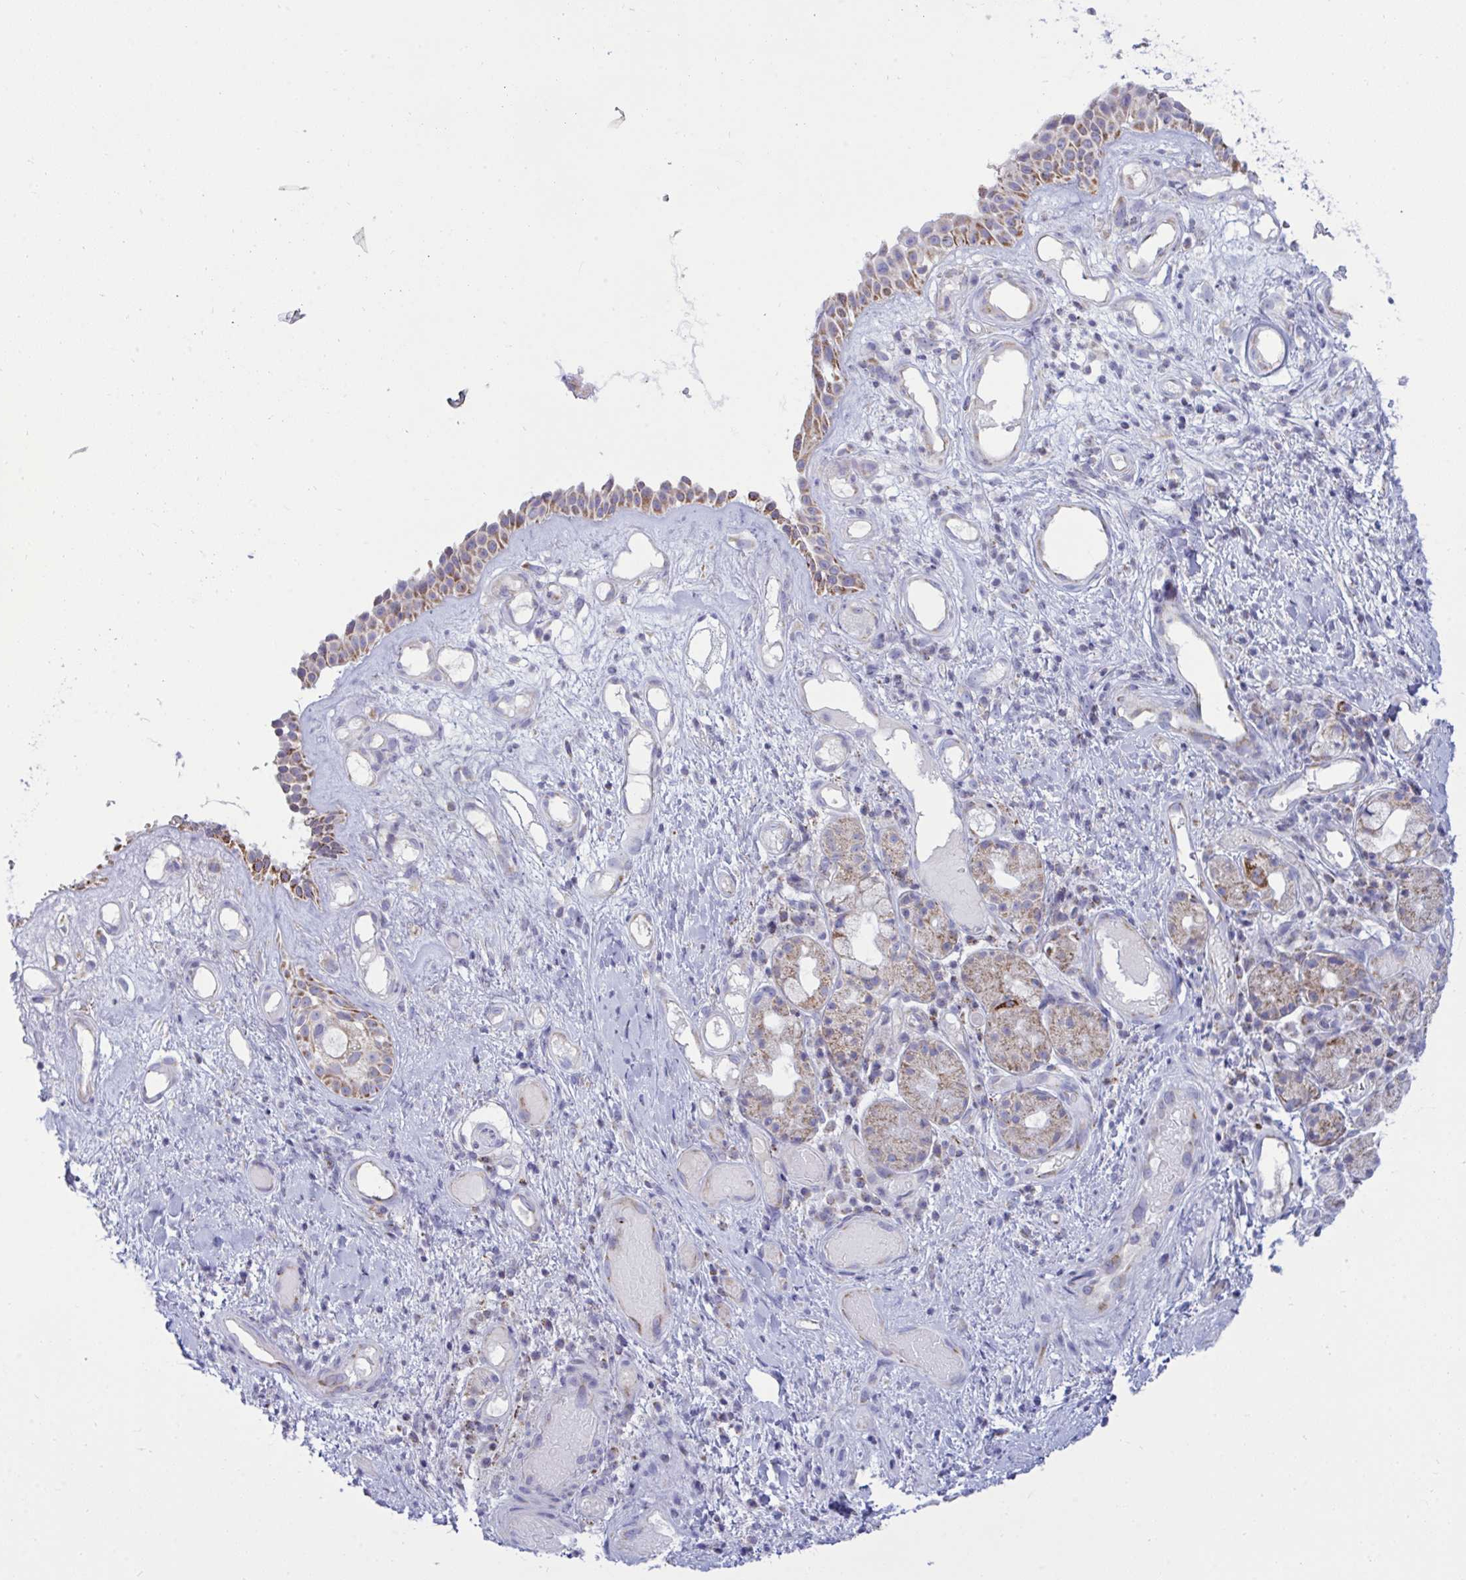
{"staining": {"intensity": "strong", "quantity": "<25%", "location": "cytoplasmic/membranous"}, "tissue": "nasopharynx", "cell_type": "Respiratory epithelial cells", "image_type": "normal", "snomed": [{"axis": "morphology", "description": "Normal tissue, NOS"}, {"axis": "morphology", "description": "Inflammation, NOS"}, {"axis": "topography", "description": "Nasopharynx"}], "caption": "Immunohistochemical staining of unremarkable nasopharynx exhibits <25% levels of strong cytoplasmic/membranous protein positivity in about <25% of respiratory epithelial cells.", "gene": "HSPE1", "patient": {"sex": "male", "age": 54}}